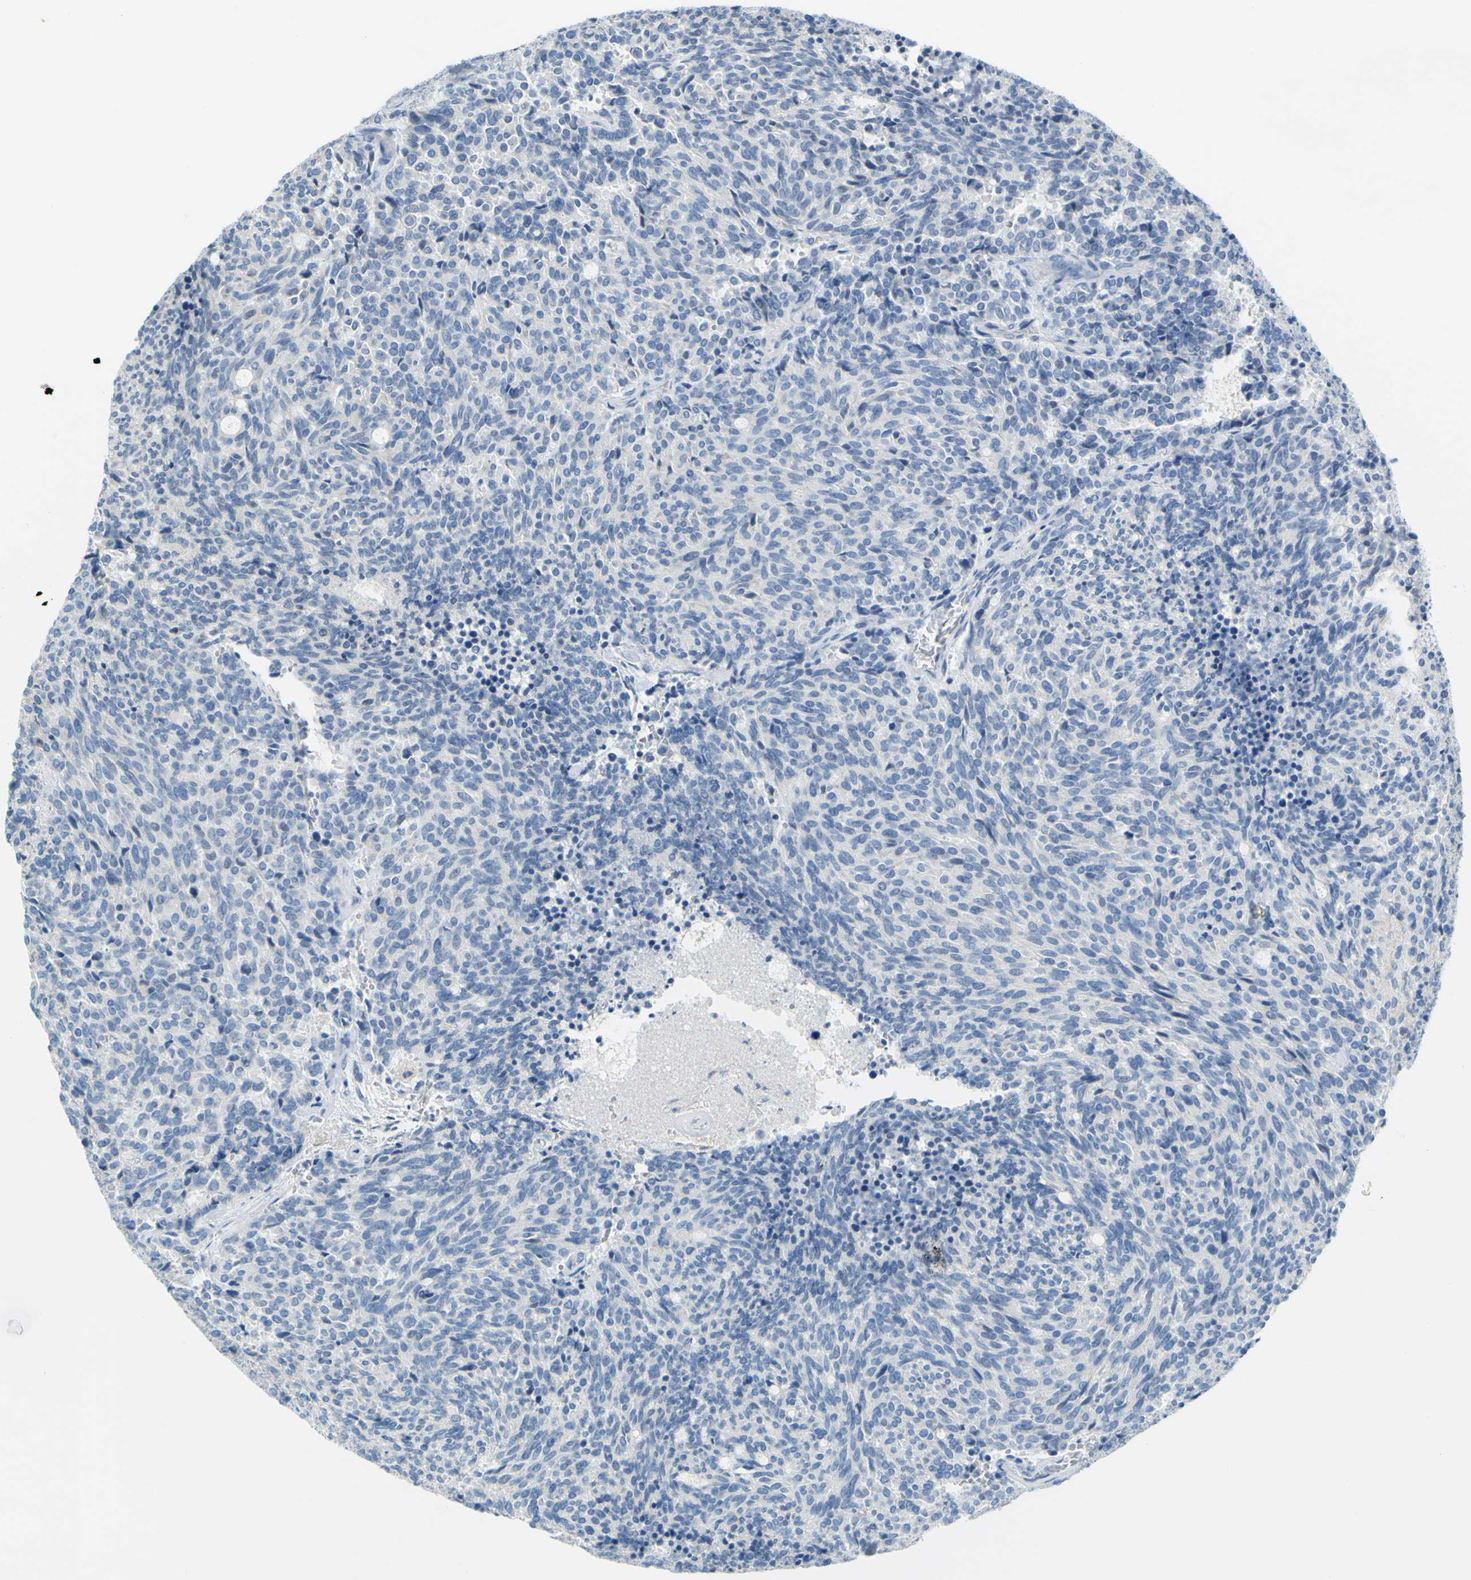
{"staining": {"intensity": "negative", "quantity": "none", "location": "none"}, "tissue": "carcinoid", "cell_type": "Tumor cells", "image_type": "cancer", "snomed": [{"axis": "morphology", "description": "Carcinoid, malignant, NOS"}, {"axis": "topography", "description": "Pancreas"}], "caption": "Protein analysis of carcinoid exhibits no significant positivity in tumor cells.", "gene": "SLC1A2", "patient": {"sex": "female", "age": 54}}